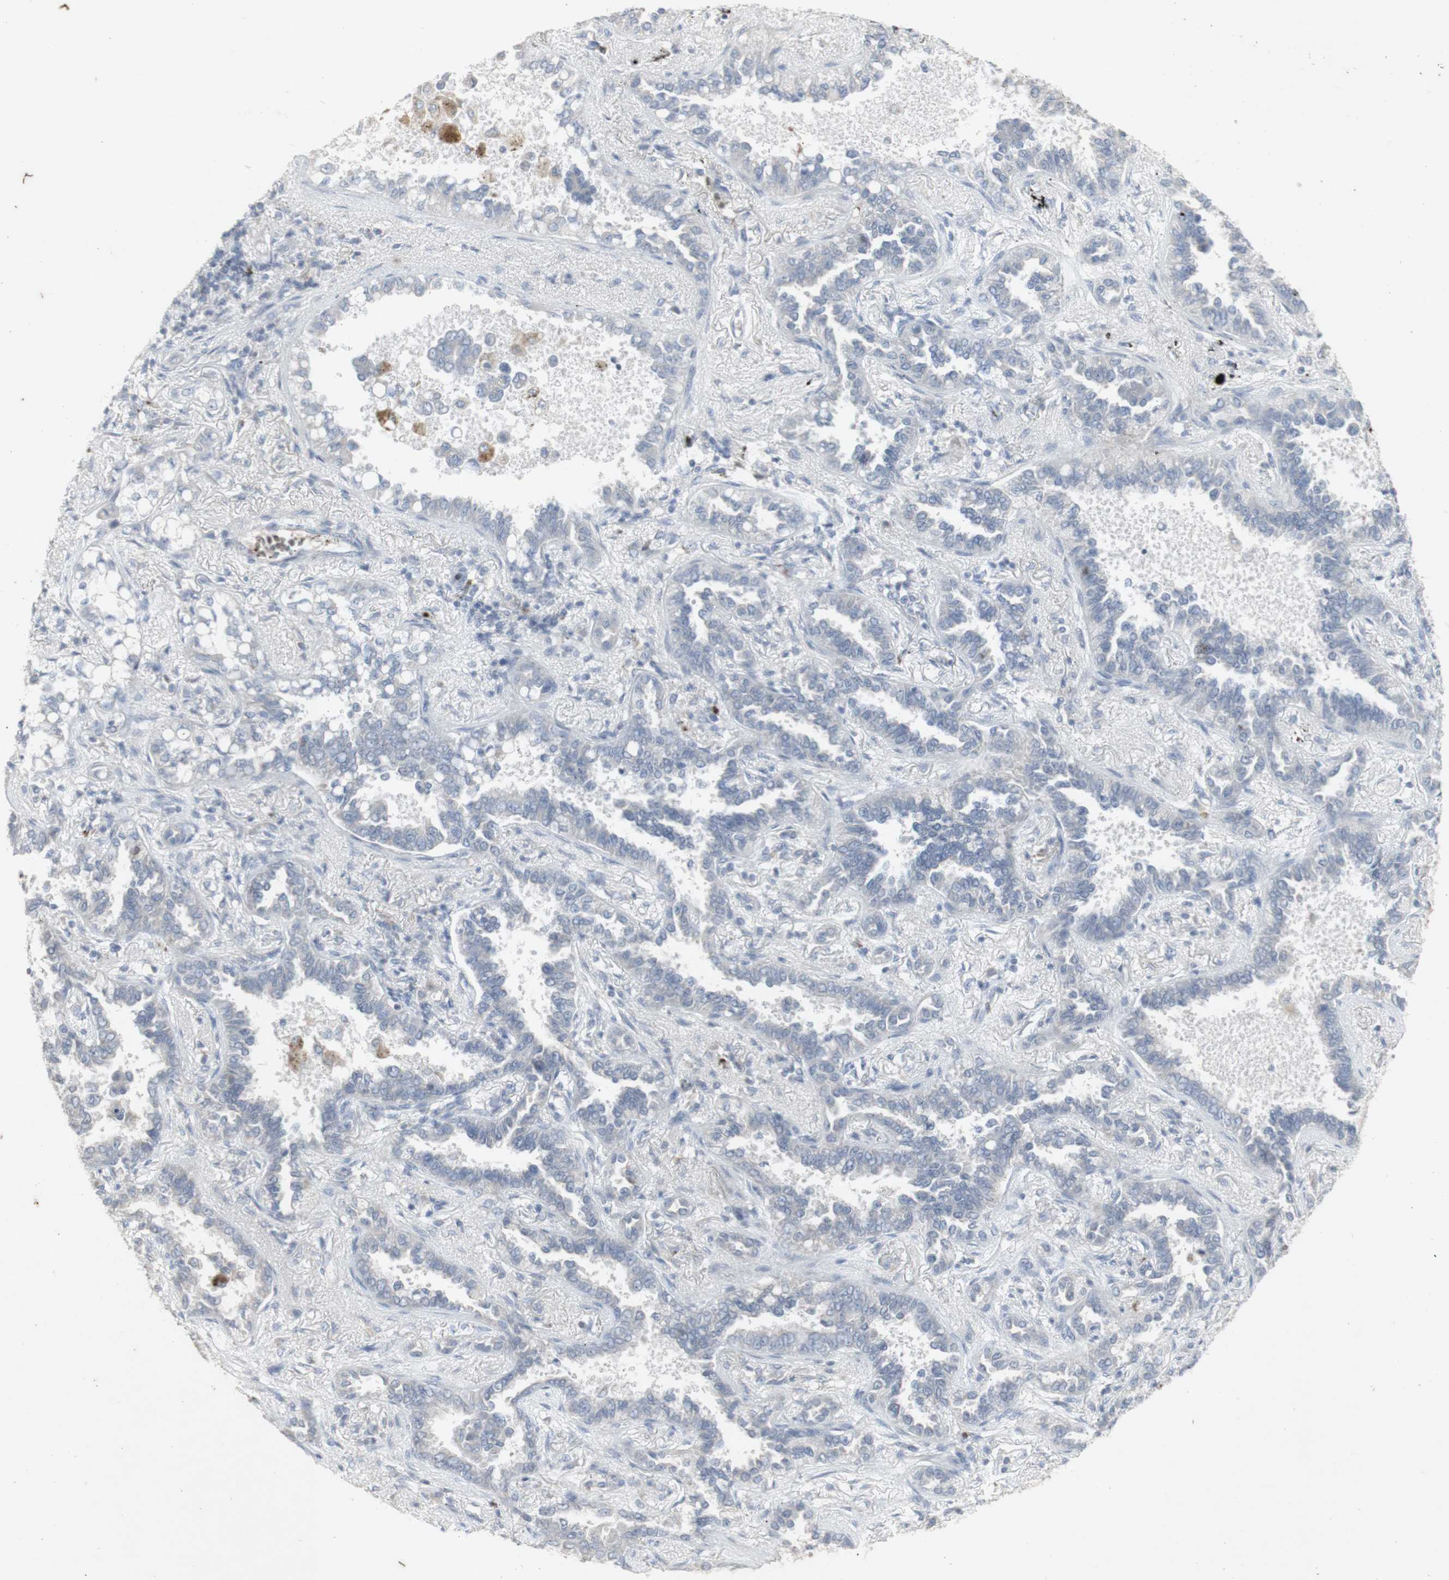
{"staining": {"intensity": "negative", "quantity": "none", "location": "none"}, "tissue": "lung cancer", "cell_type": "Tumor cells", "image_type": "cancer", "snomed": [{"axis": "morphology", "description": "Normal tissue, NOS"}, {"axis": "morphology", "description": "Adenocarcinoma, NOS"}, {"axis": "topography", "description": "Lung"}], "caption": "Lung cancer (adenocarcinoma) stained for a protein using immunohistochemistry (IHC) displays no positivity tumor cells.", "gene": "INS", "patient": {"sex": "male", "age": 59}}